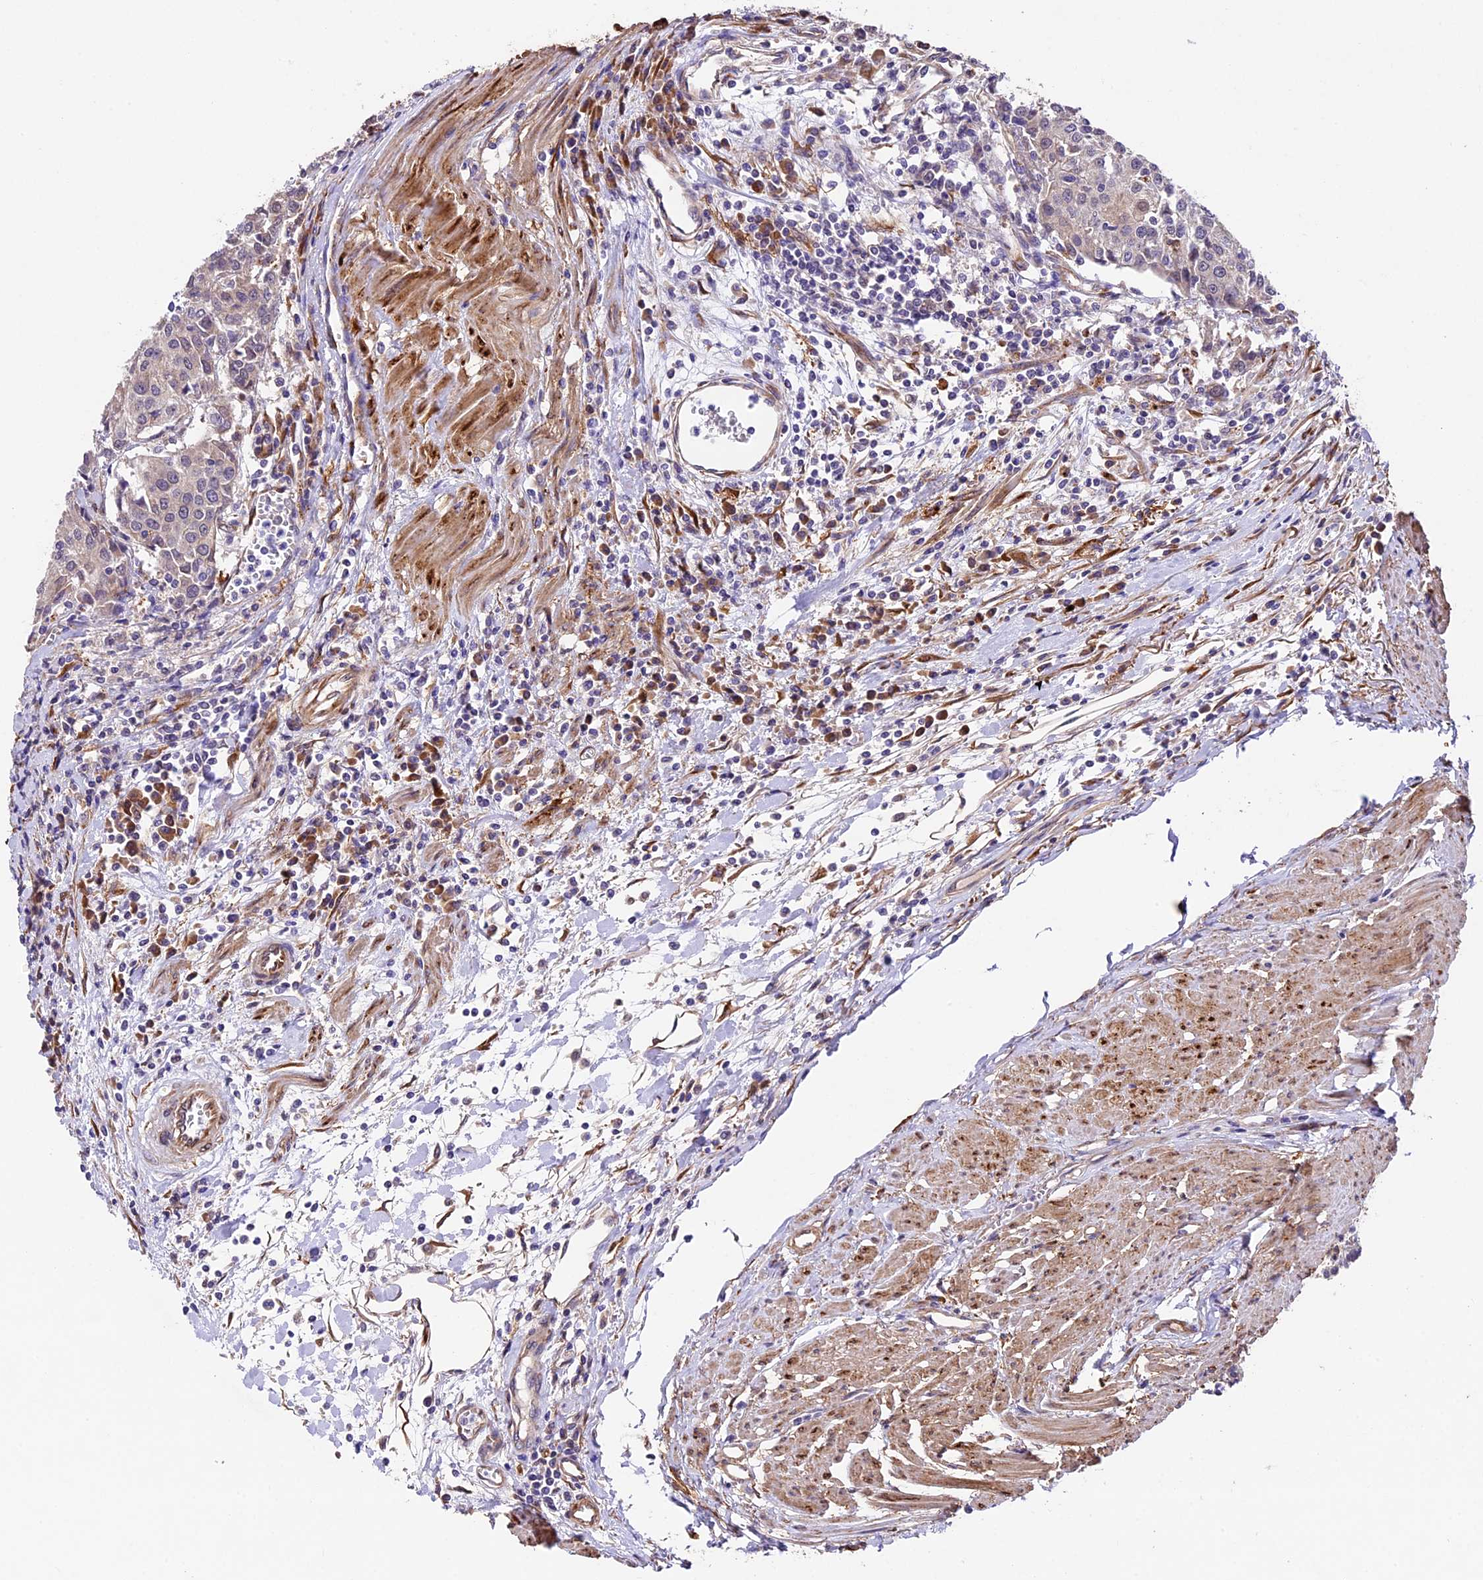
{"staining": {"intensity": "weak", "quantity": "<25%", "location": "cytoplasmic/membranous"}, "tissue": "urothelial cancer", "cell_type": "Tumor cells", "image_type": "cancer", "snomed": [{"axis": "morphology", "description": "Urothelial carcinoma, High grade"}, {"axis": "topography", "description": "Urinary bladder"}], "caption": "DAB immunohistochemical staining of urothelial carcinoma (high-grade) displays no significant expression in tumor cells.", "gene": "LSM7", "patient": {"sex": "female", "age": 85}}